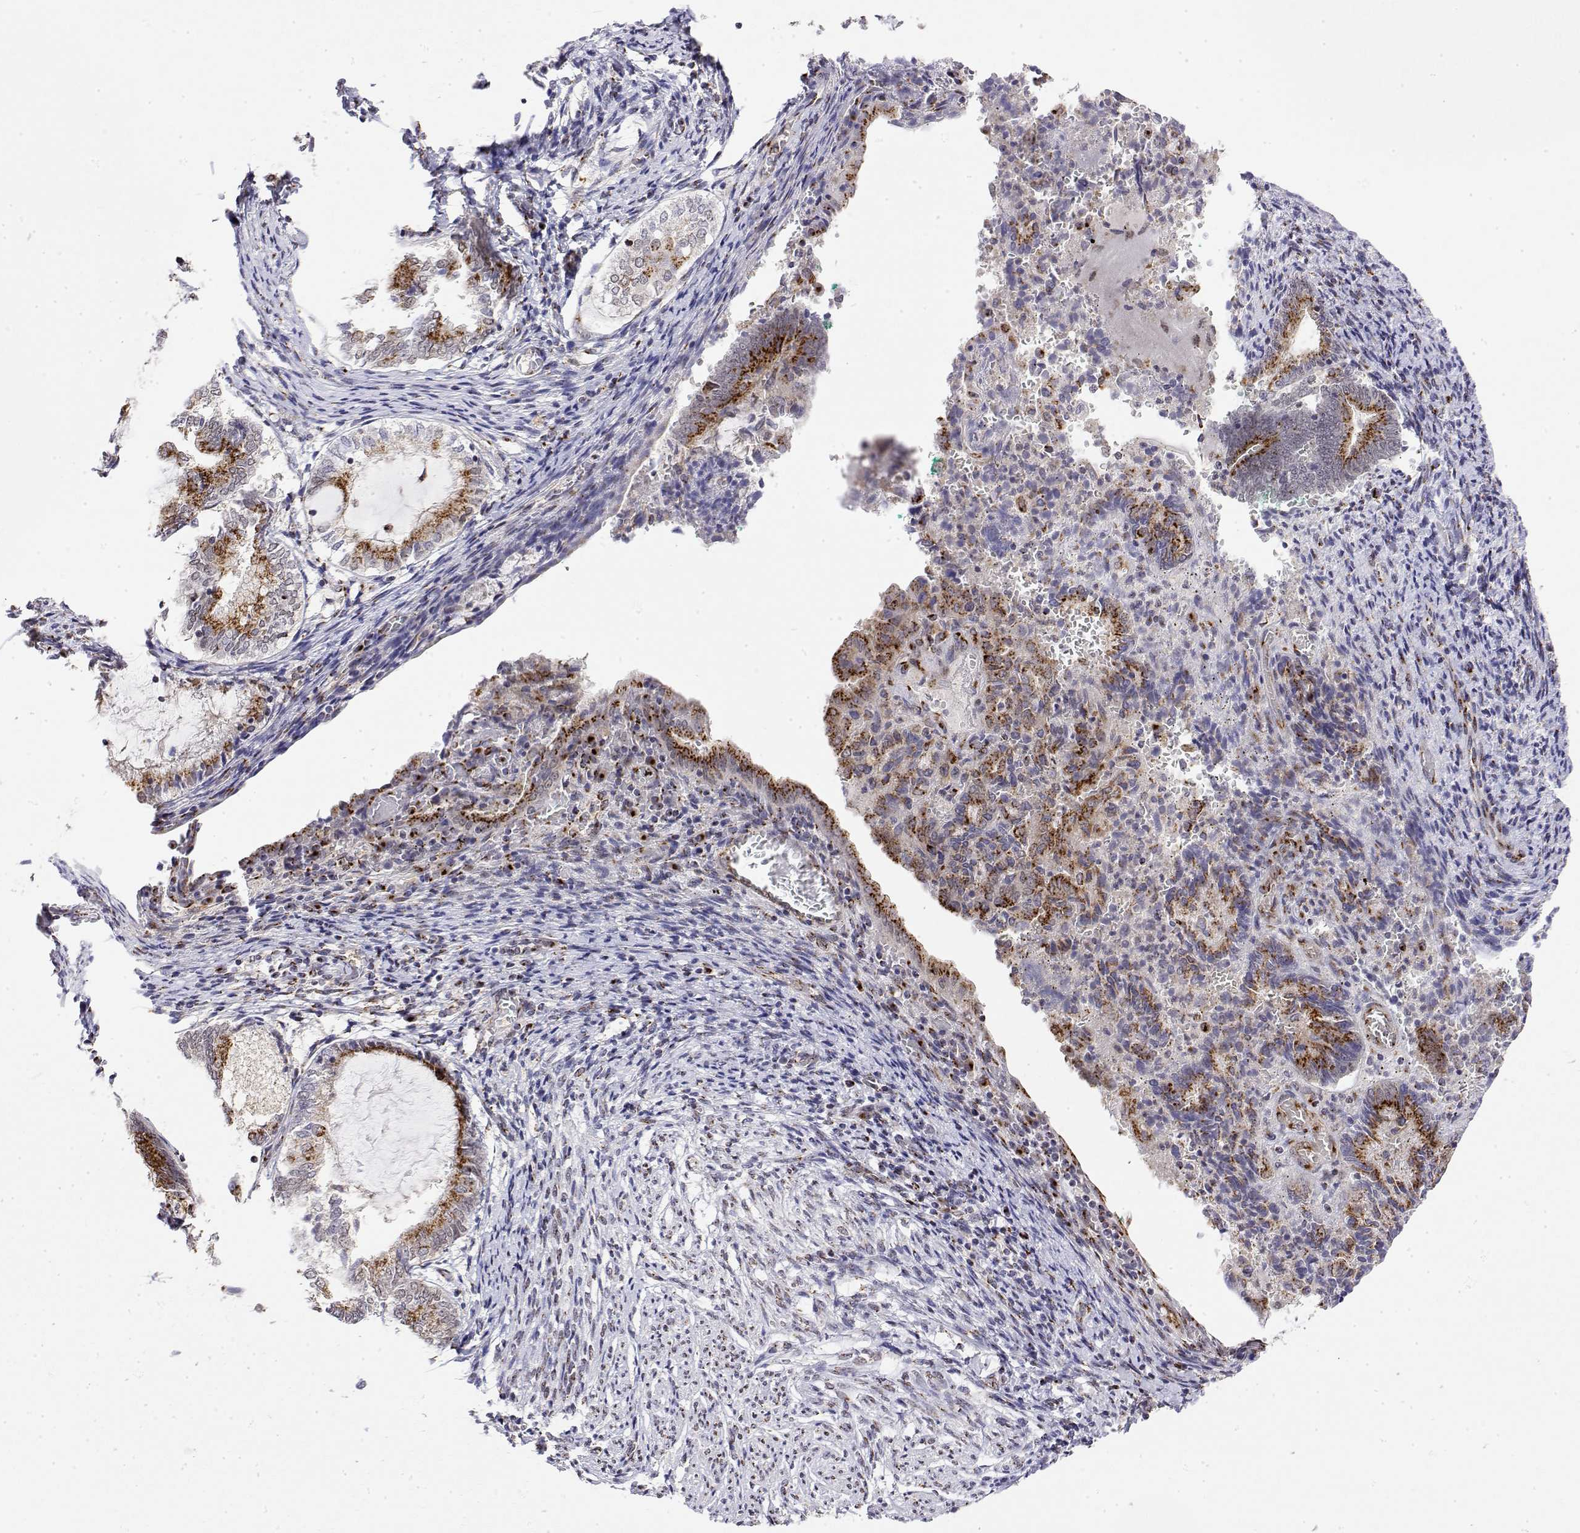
{"staining": {"intensity": "moderate", "quantity": "25%-75%", "location": "cytoplasmic/membranous"}, "tissue": "endometrium", "cell_type": "Cells in endometrial stroma", "image_type": "normal", "snomed": [{"axis": "morphology", "description": "Normal tissue, NOS"}, {"axis": "topography", "description": "Endometrium"}], "caption": "A brown stain shows moderate cytoplasmic/membranous staining of a protein in cells in endometrial stroma of benign human endometrium. The protein of interest is shown in brown color, while the nuclei are stained blue.", "gene": "YIPF3", "patient": {"sex": "female", "age": 50}}